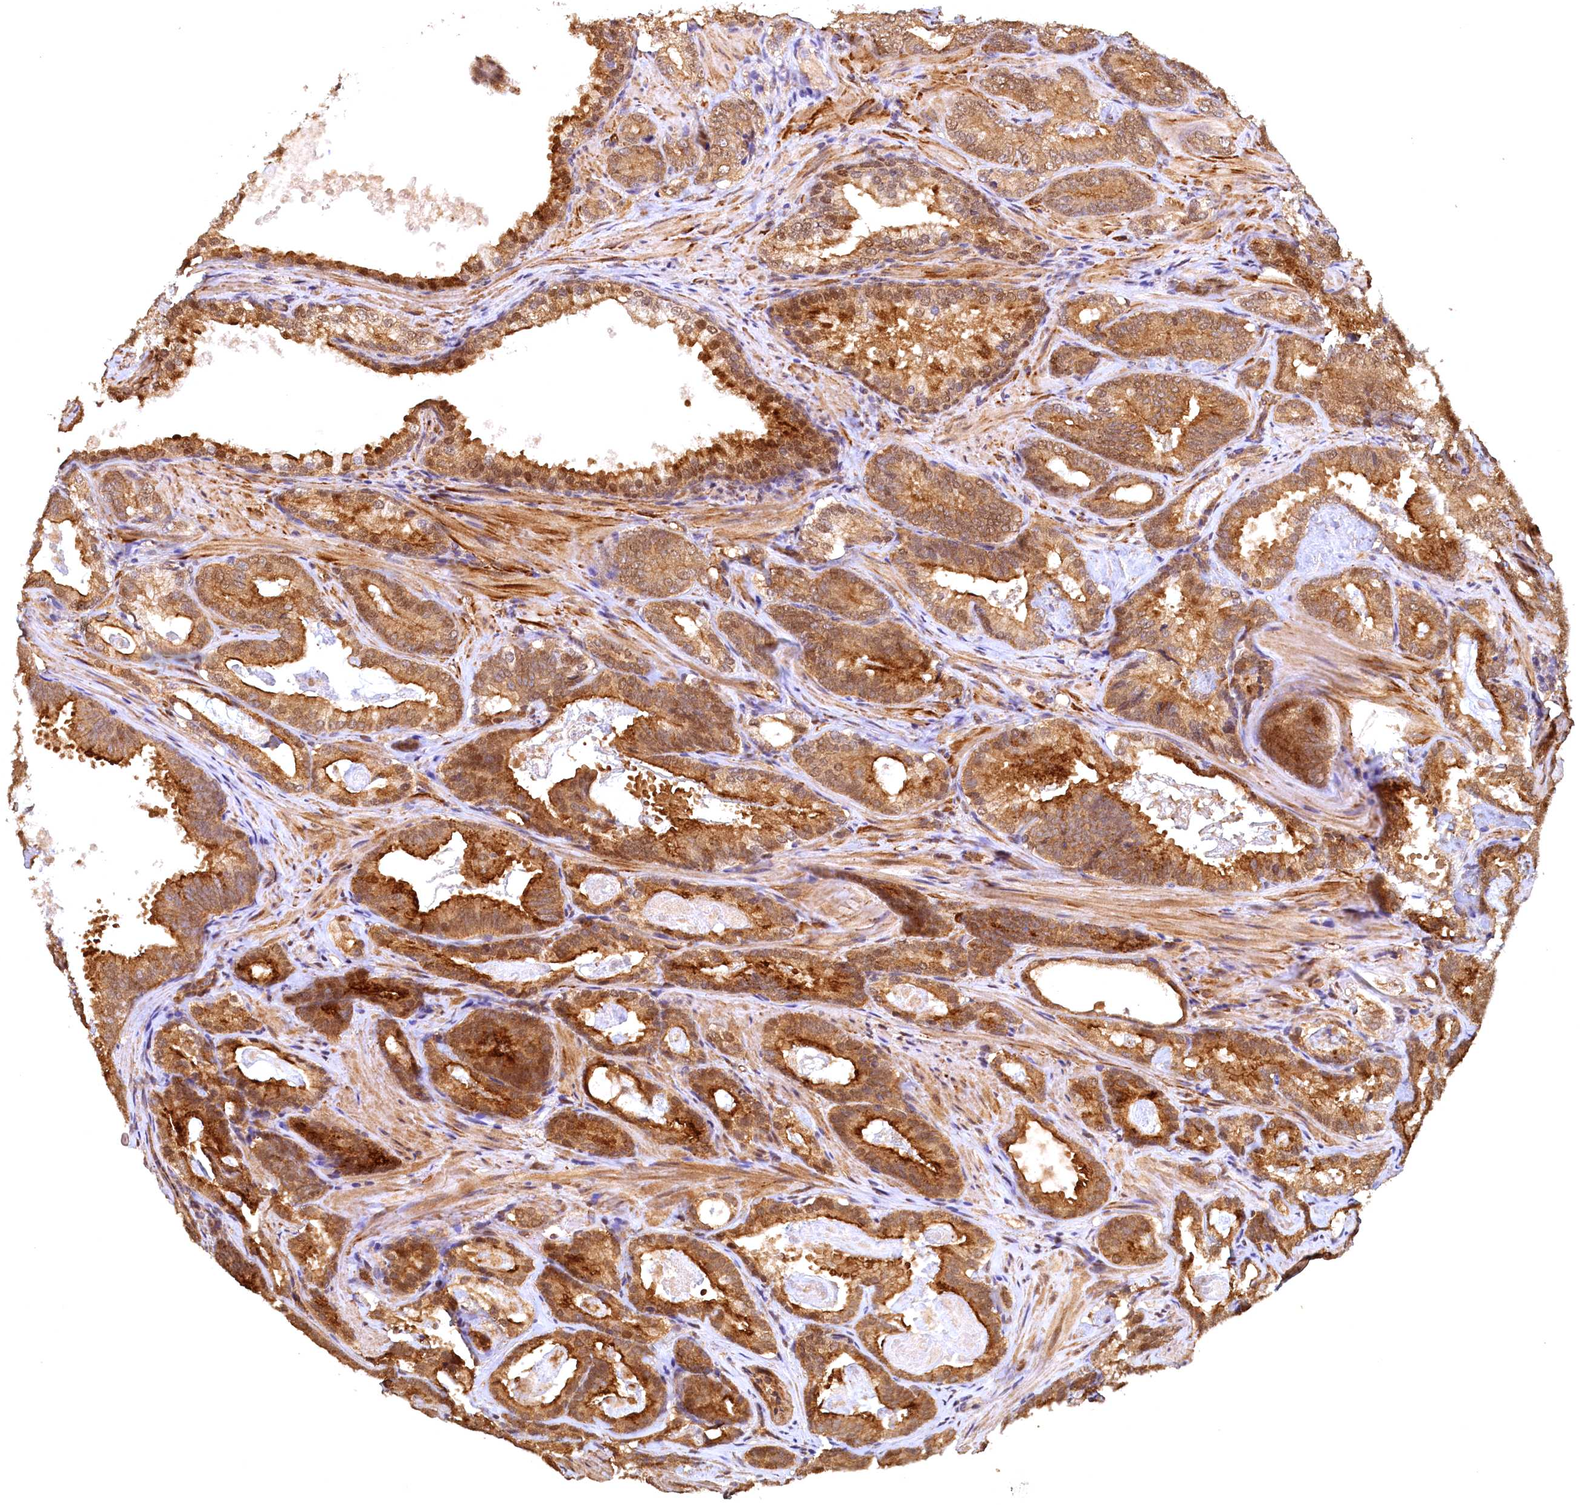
{"staining": {"intensity": "moderate", "quantity": ">75%", "location": "cytoplasmic/membranous,nuclear"}, "tissue": "prostate cancer", "cell_type": "Tumor cells", "image_type": "cancer", "snomed": [{"axis": "morphology", "description": "Adenocarcinoma, Low grade"}, {"axis": "topography", "description": "Prostate"}], "caption": "Low-grade adenocarcinoma (prostate) tissue reveals moderate cytoplasmic/membranous and nuclear positivity in approximately >75% of tumor cells (brown staining indicates protein expression, while blue staining denotes nuclei).", "gene": "UBL7", "patient": {"sex": "male", "age": 60}}